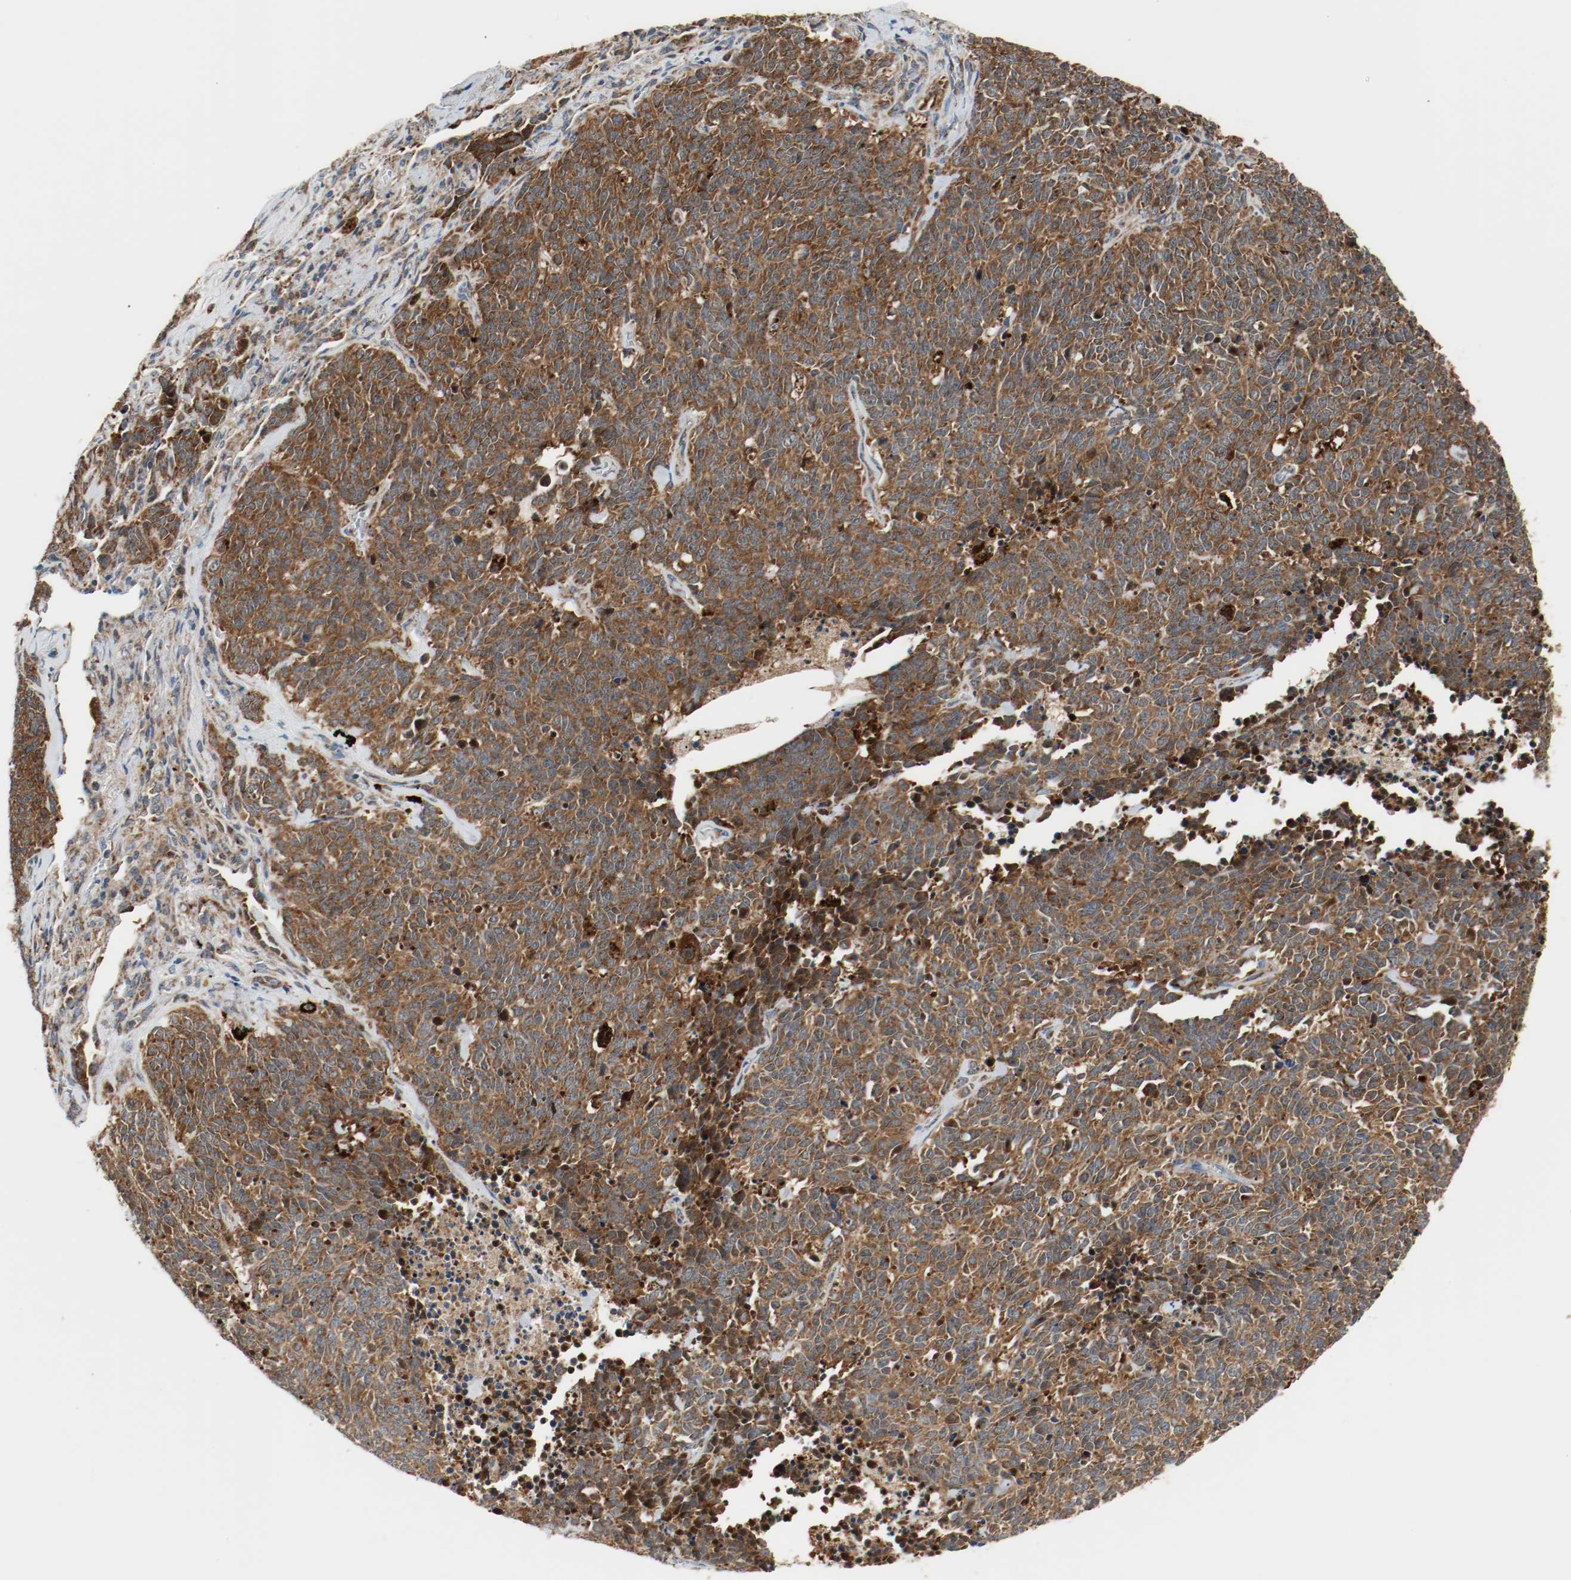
{"staining": {"intensity": "strong", "quantity": ">75%", "location": "cytoplasmic/membranous"}, "tissue": "lung cancer", "cell_type": "Tumor cells", "image_type": "cancer", "snomed": [{"axis": "morphology", "description": "Neoplasm, malignant, NOS"}, {"axis": "topography", "description": "Lung"}], "caption": "Lung cancer (neoplasm (malignant)) stained with a brown dye reveals strong cytoplasmic/membranous positive staining in approximately >75% of tumor cells.", "gene": "TXNRD1", "patient": {"sex": "female", "age": 58}}